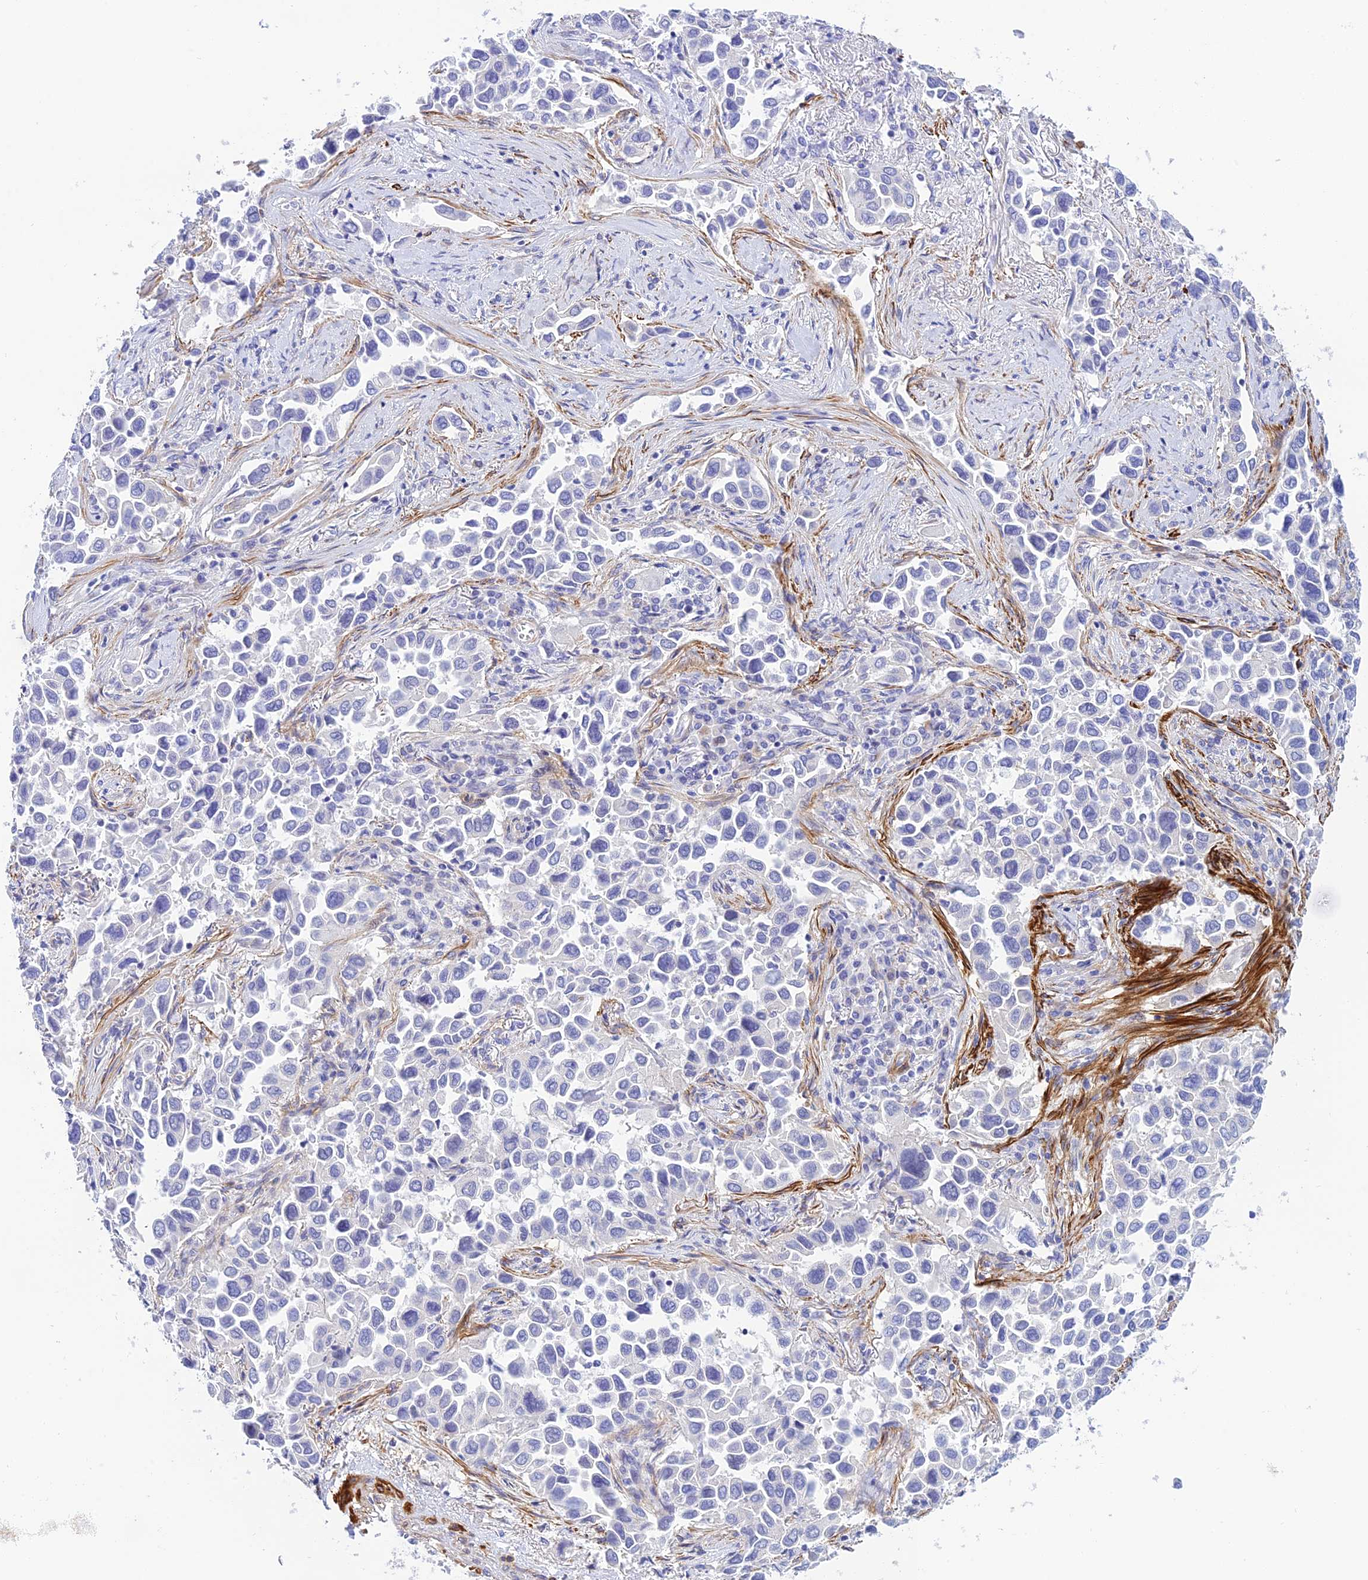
{"staining": {"intensity": "negative", "quantity": "none", "location": "none"}, "tissue": "lung cancer", "cell_type": "Tumor cells", "image_type": "cancer", "snomed": [{"axis": "morphology", "description": "Adenocarcinoma, NOS"}, {"axis": "topography", "description": "Lung"}], "caption": "Lung adenocarcinoma was stained to show a protein in brown. There is no significant positivity in tumor cells.", "gene": "ZDHHC16", "patient": {"sex": "female", "age": 76}}